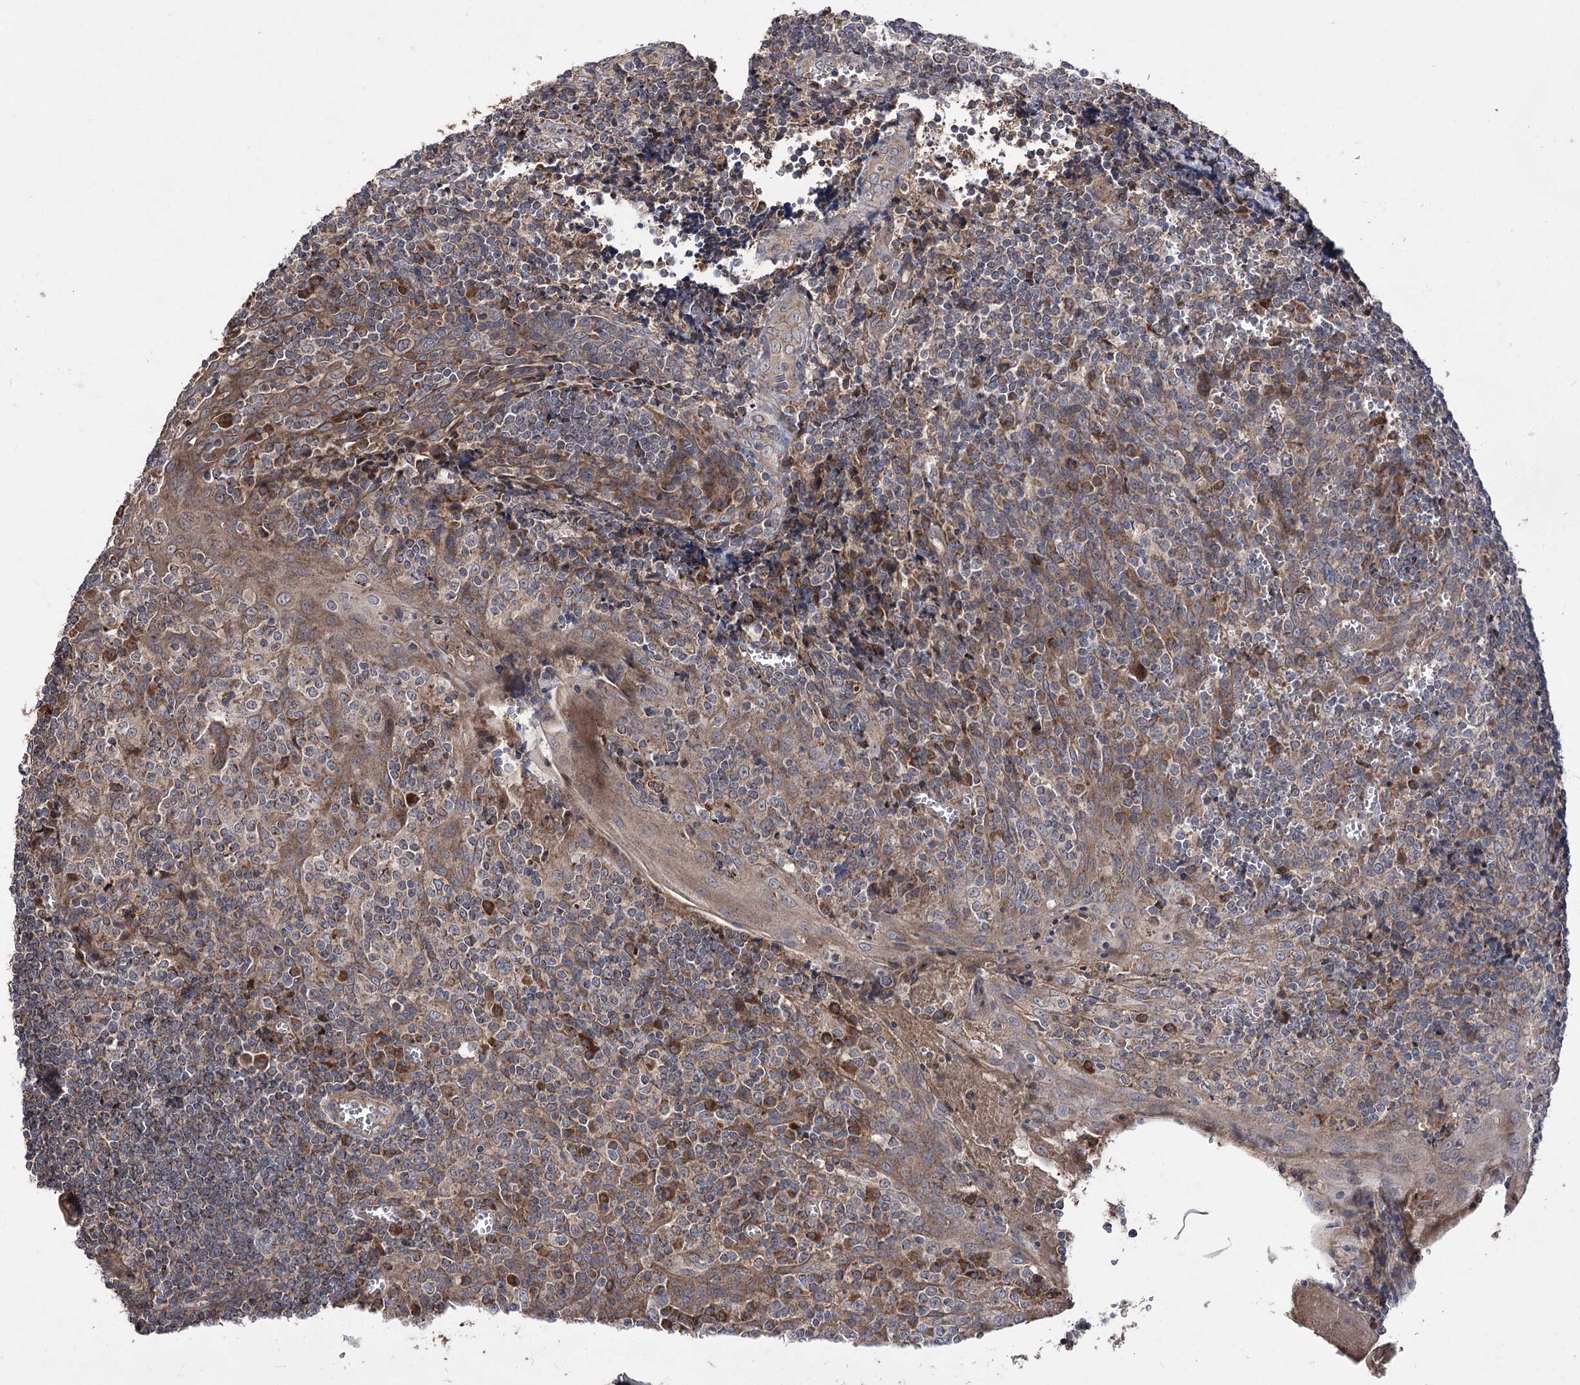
{"staining": {"intensity": "moderate", "quantity": ">75%", "location": "cytoplasmic/membranous"}, "tissue": "tonsil", "cell_type": "Germinal center cells", "image_type": "normal", "snomed": [{"axis": "morphology", "description": "Normal tissue, NOS"}, {"axis": "topography", "description": "Tonsil"}], "caption": "This photomicrograph shows immunohistochemistry staining of unremarkable human tonsil, with medium moderate cytoplasmic/membranous staining in approximately >75% of germinal center cells.", "gene": "RASSF3", "patient": {"sex": "male", "age": 27}}